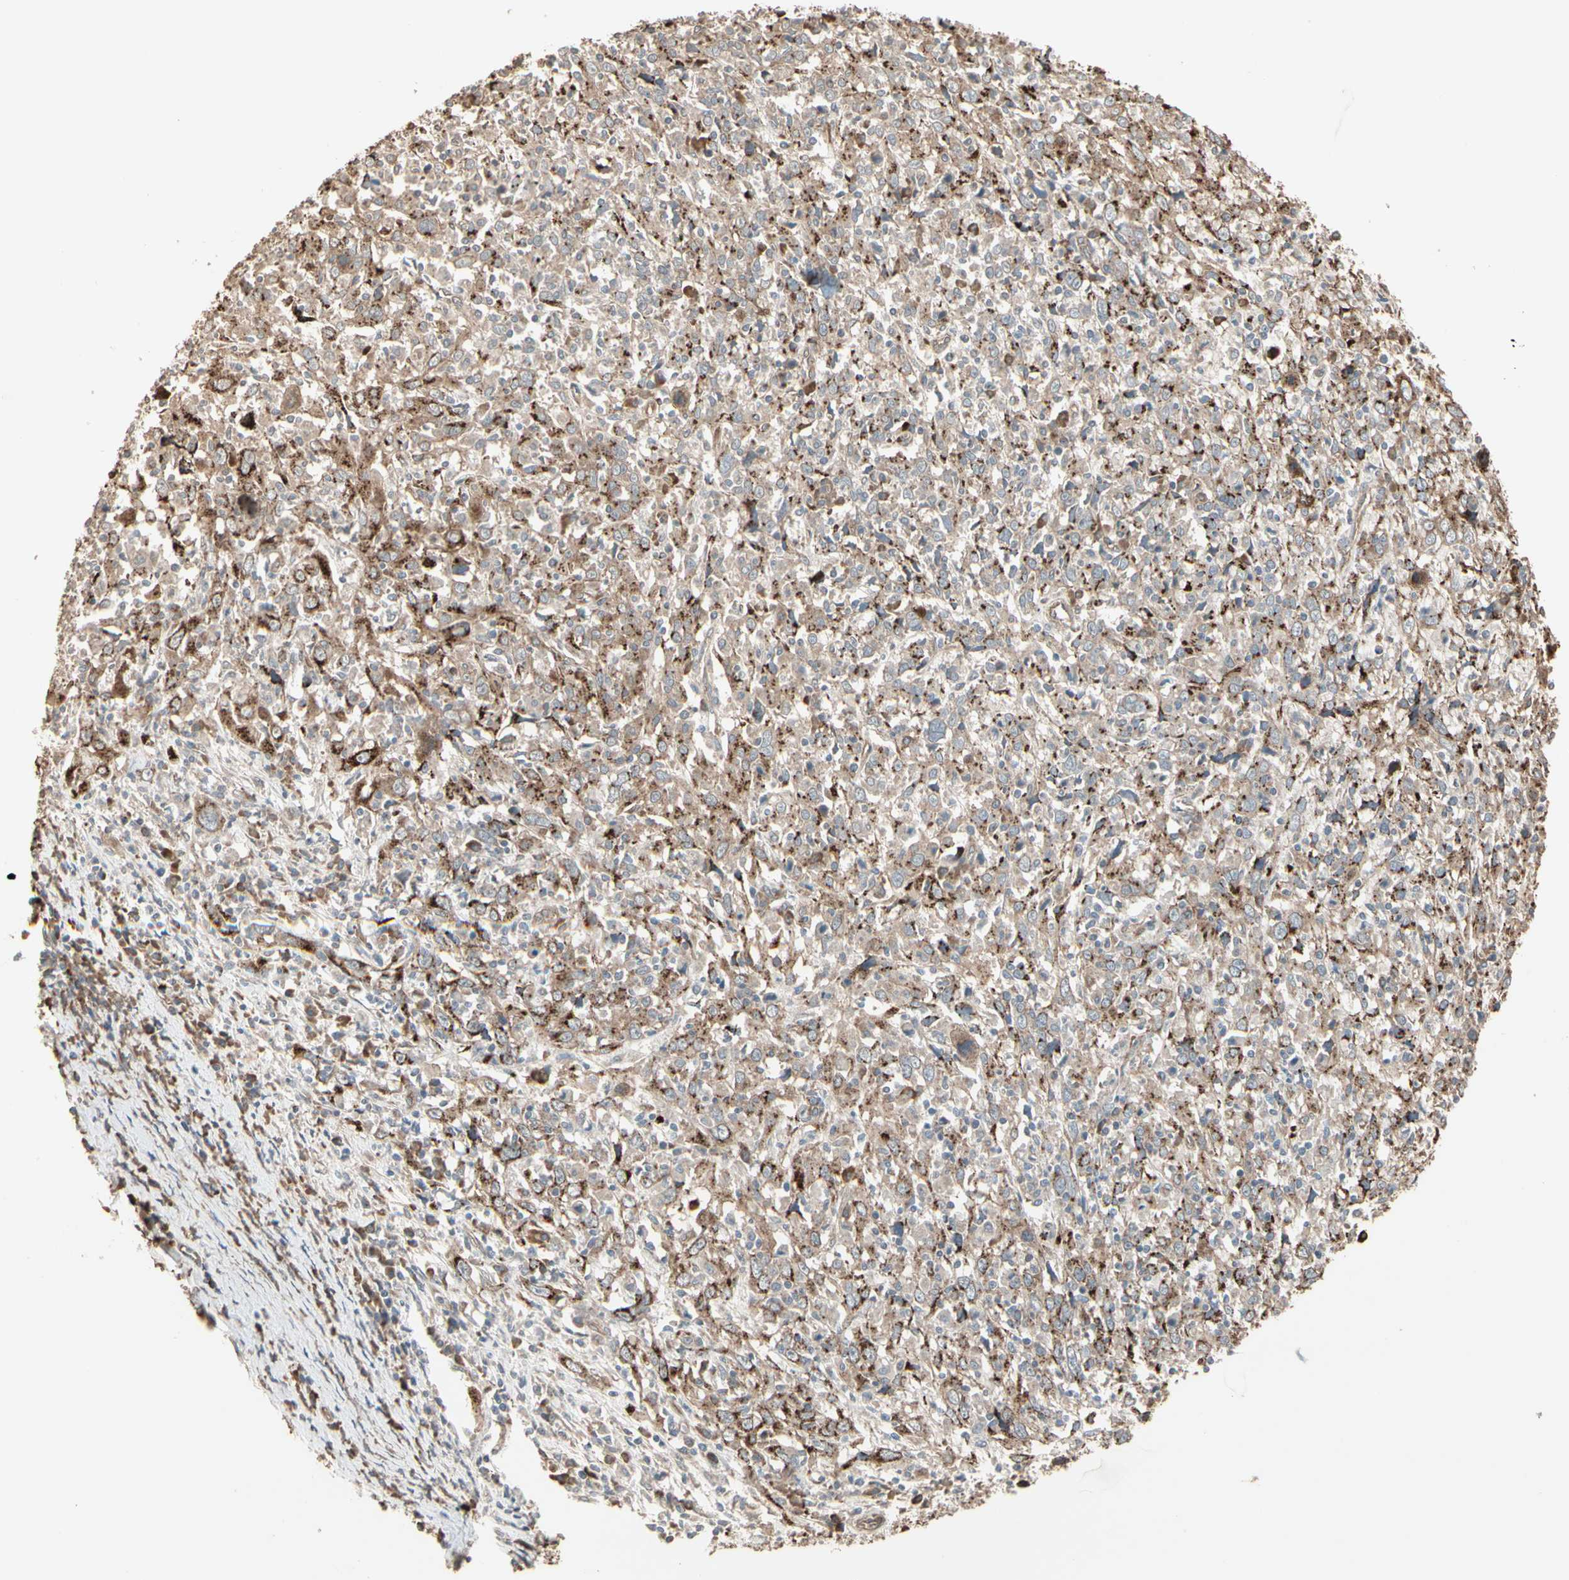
{"staining": {"intensity": "moderate", "quantity": ">75%", "location": "cytoplasmic/membranous"}, "tissue": "cervical cancer", "cell_type": "Tumor cells", "image_type": "cancer", "snomed": [{"axis": "morphology", "description": "Squamous cell carcinoma, NOS"}, {"axis": "topography", "description": "Cervix"}], "caption": "Brown immunohistochemical staining in squamous cell carcinoma (cervical) exhibits moderate cytoplasmic/membranous expression in approximately >75% of tumor cells.", "gene": "GALNT3", "patient": {"sex": "female", "age": 46}}